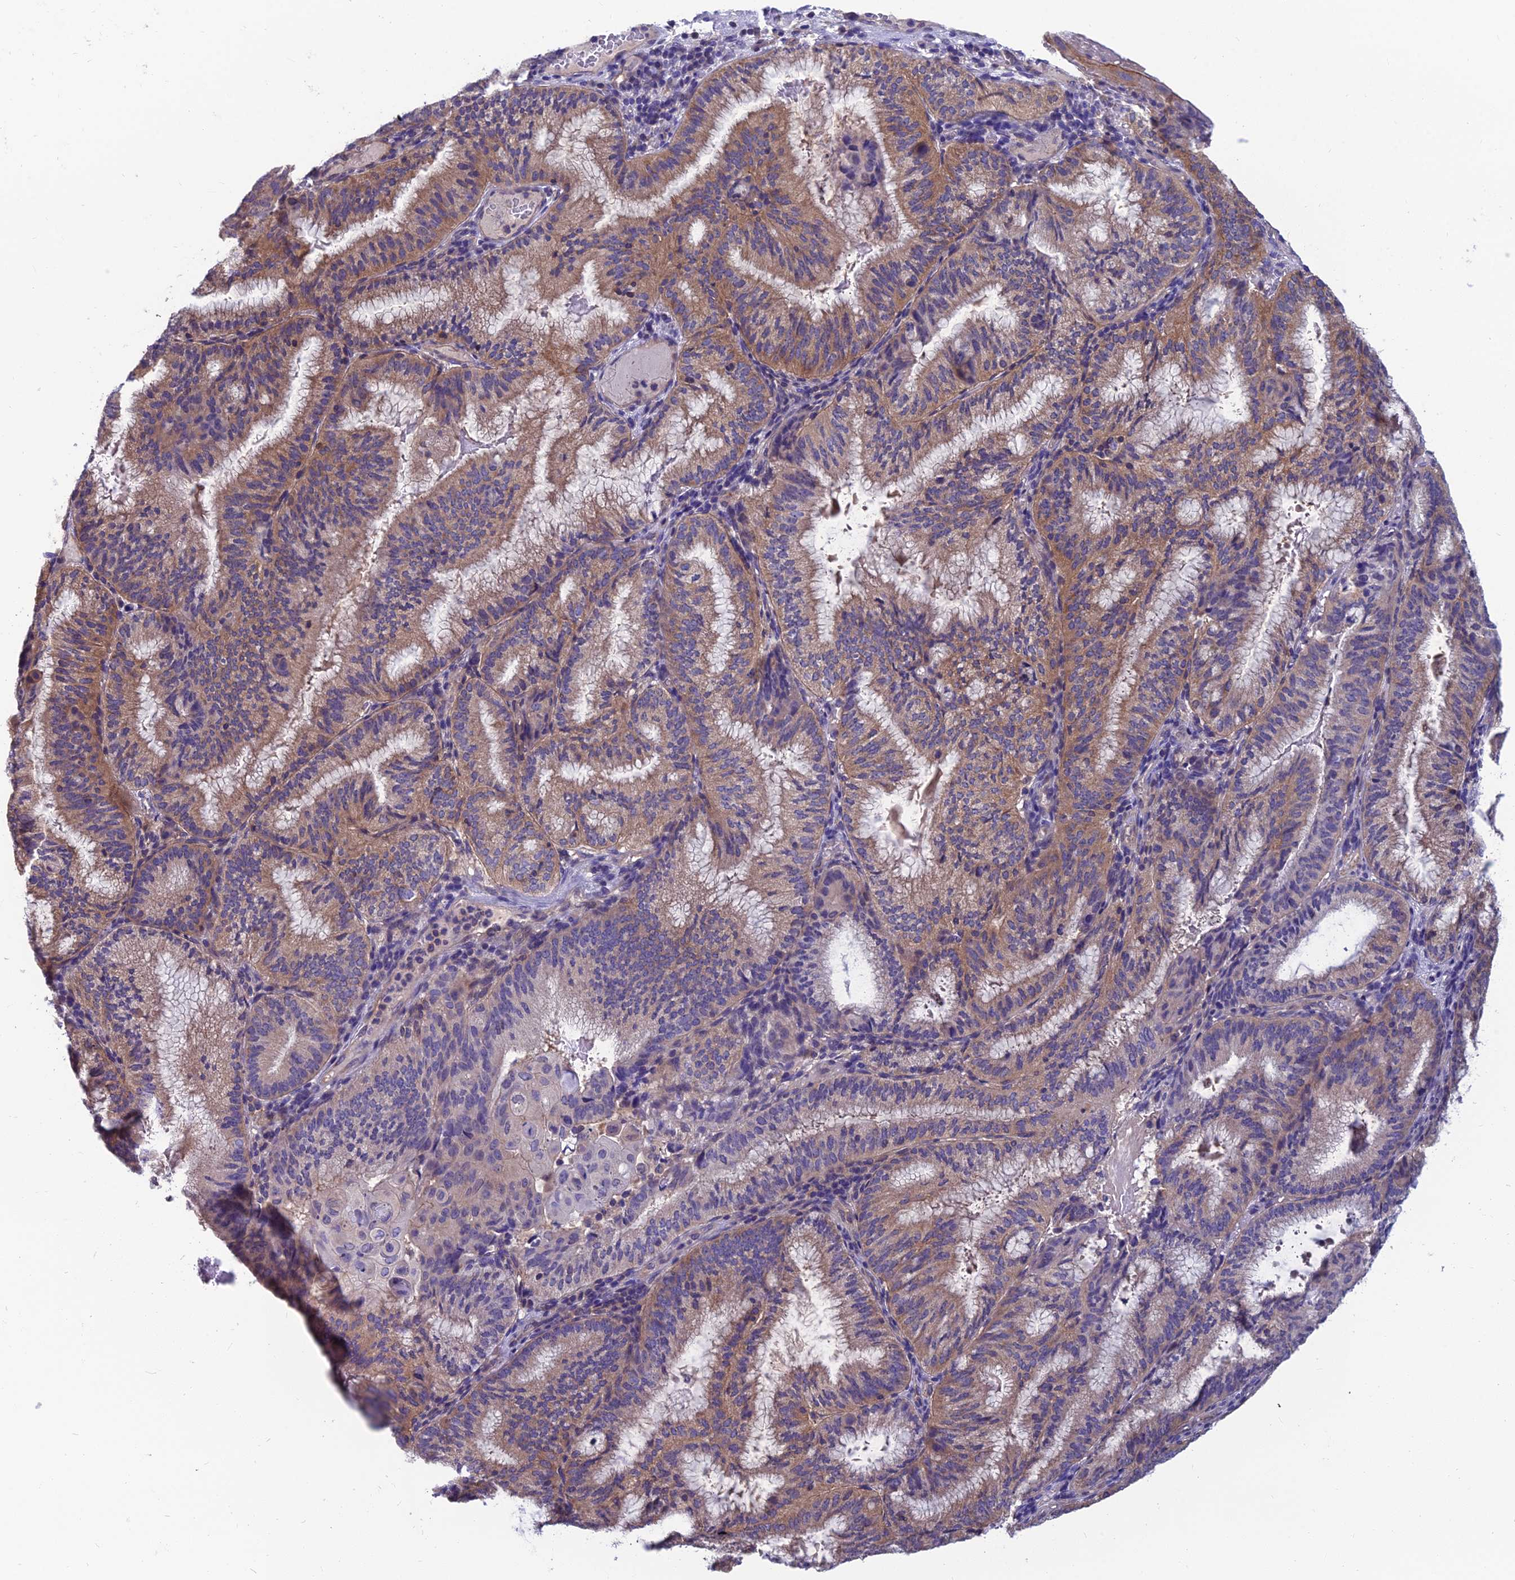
{"staining": {"intensity": "weak", "quantity": ">75%", "location": "cytoplasmic/membranous"}, "tissue": "endometrial cancer", "cell_type": "Tumor cells", "image_type": "cancer", "snomed": [{"axis": "morphology", "description": "Adenocarcinoma, NOS"}, {"axis": "topography", "description": "Endometrium"}], "caption": "IHC photomicrograph of human endometrial cancer (adenocarcinoma) stained for a protein (brown), which shows low levels of weak cytoplasmic/membranous staining in about >75% of tumor cells.", "gene": "MVD", "patient": {"sex": "female", "age": 49}}